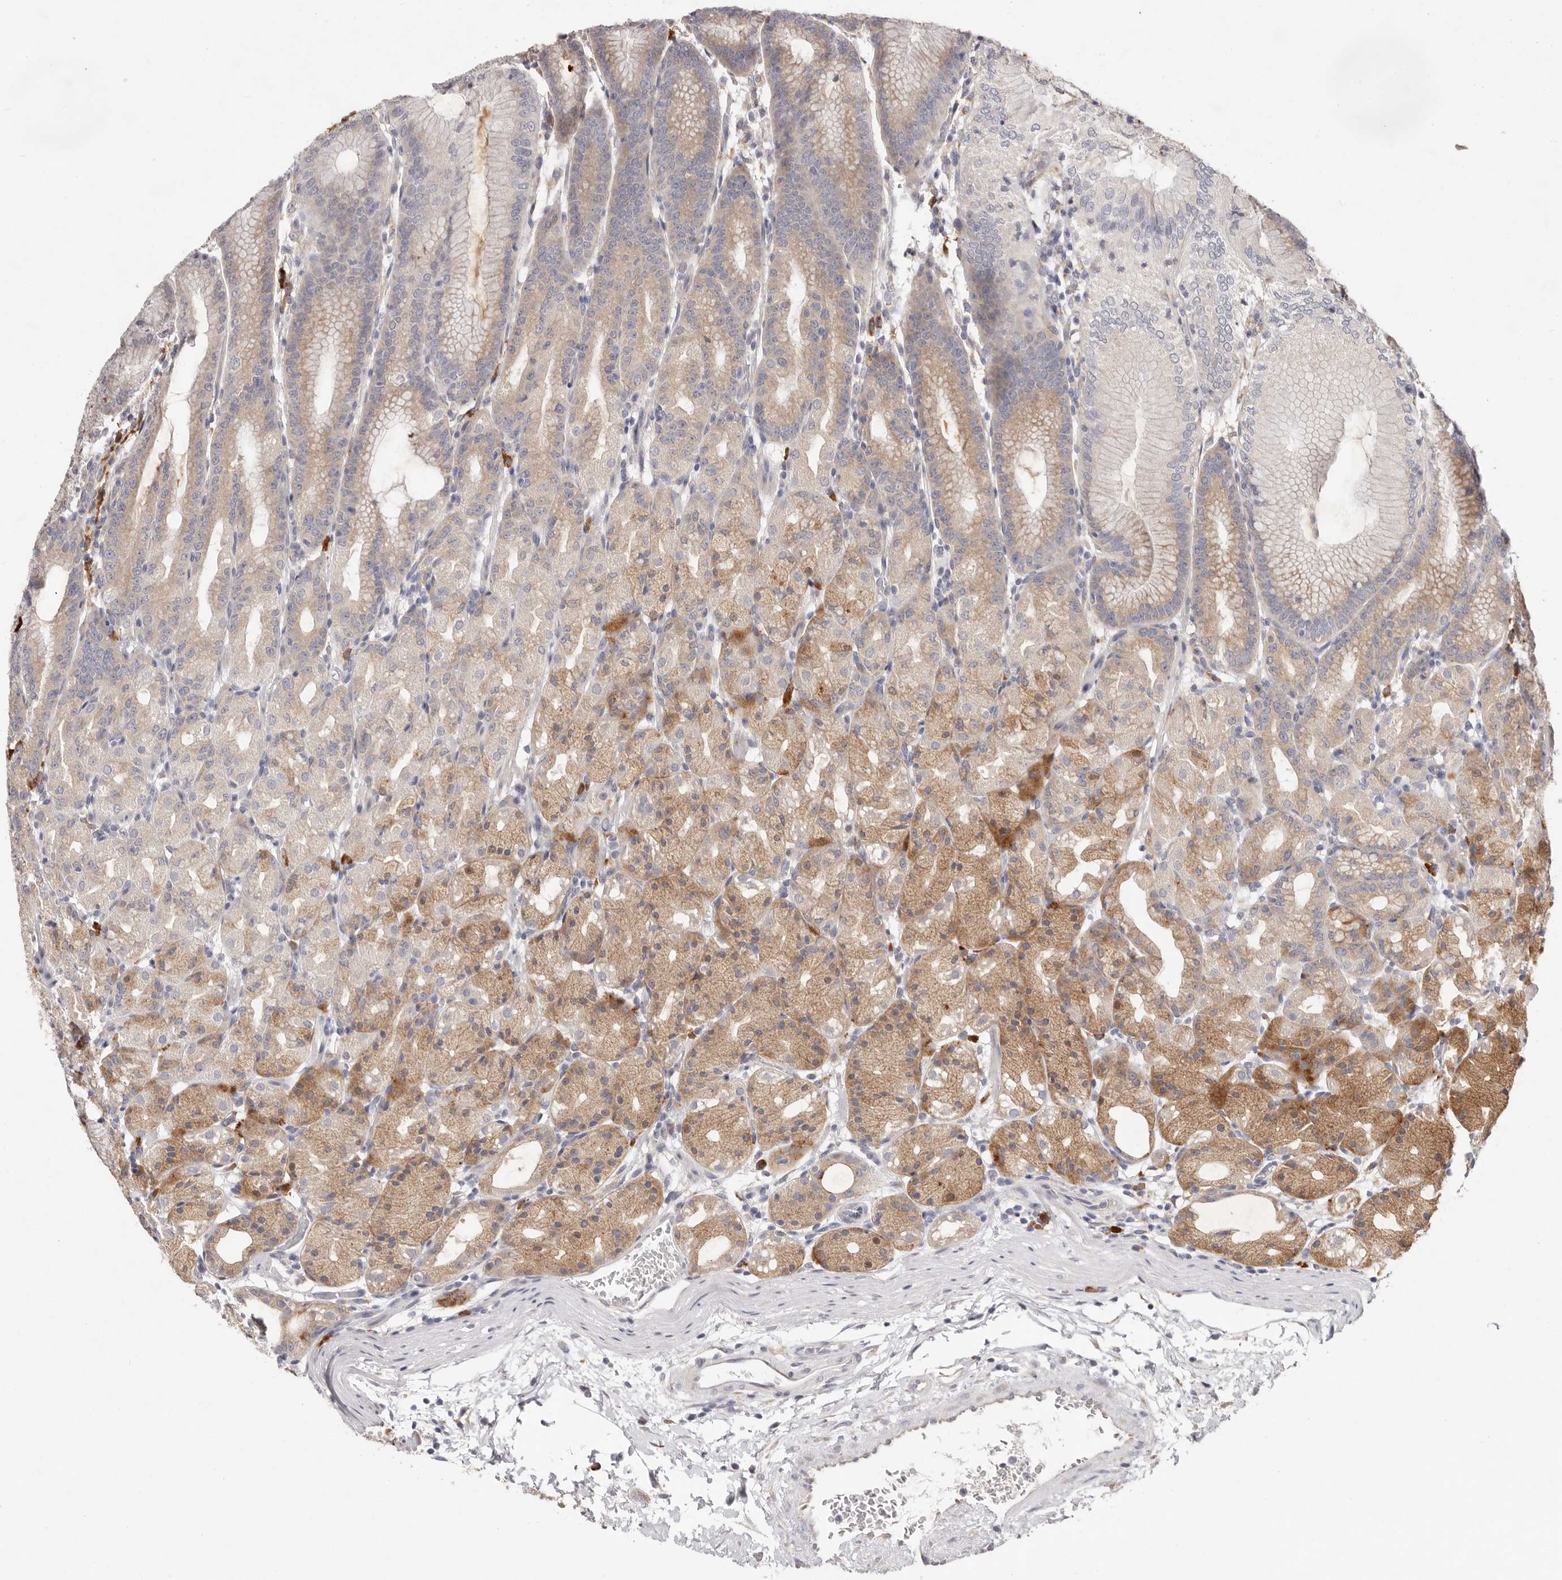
{"staining": {"intensity": "moderate", "quantity": "25%-75%", "location": "cytoplasmic/membranous"}, "tissue": "stomach", "cell_type": "Glandular cells", "image_type": "normal", "snomed": [{"axis": "morphology", "description": "Normal tissue, NOS"}, {"axis": "topography", "description": "Stomach, upper"}], "caption": "Immunohistochemistry (IHC) photomicrograph of normal stomach: stomach stained using immunohistochemistry reveals medium levels of moderate protein expression localized specifically in the cytoplasmic/membranous of glandular cells, appearing as a cytoplasmic/membranous brown color.", "gene": "WDR77", "patient": {"sex": "male", "age": 48}}